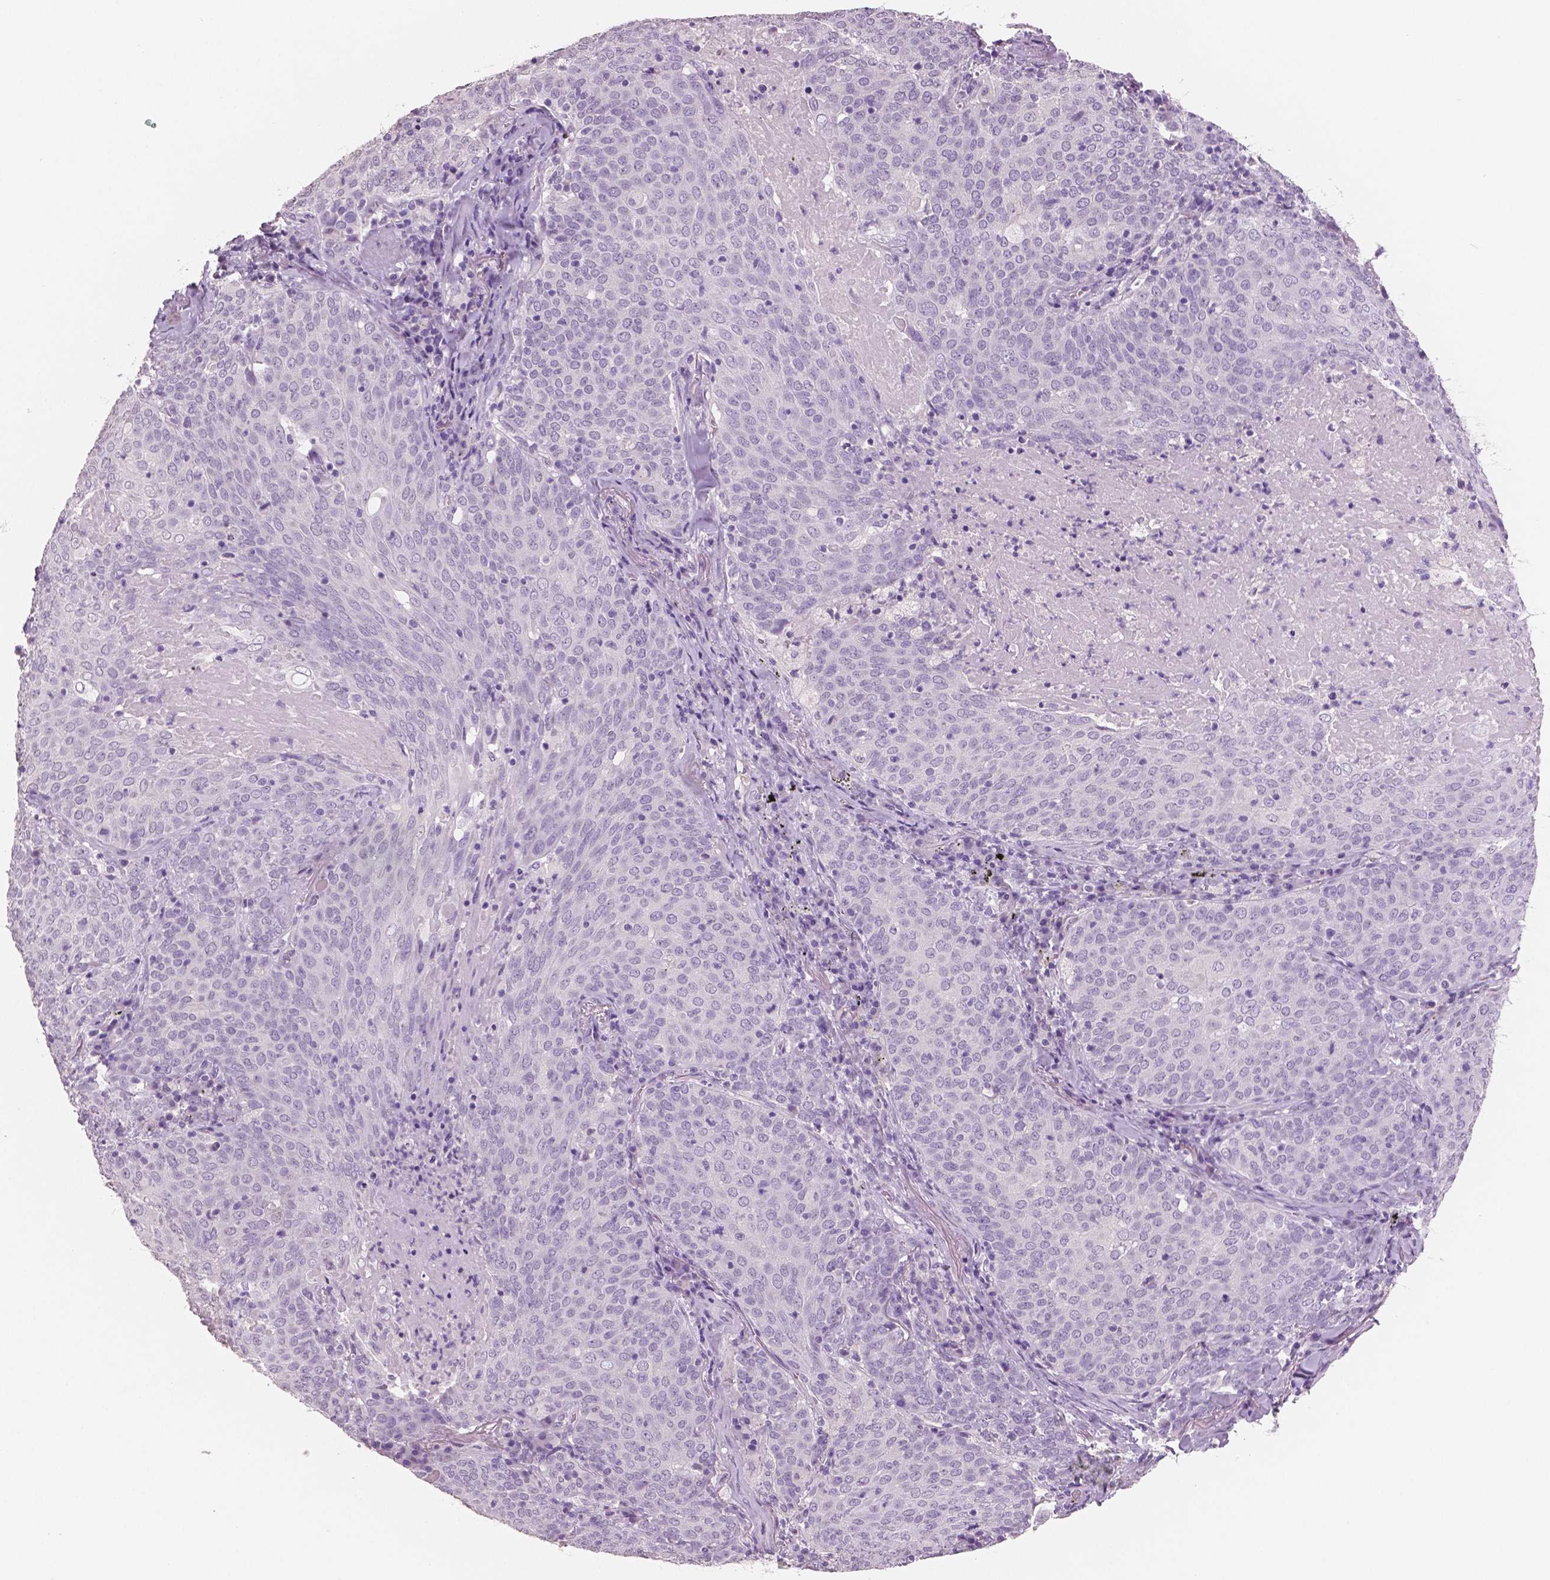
{"staining": {"intensity": "negative", "quantity": "none", "location": "none"}, "tissue": "lung cancer", "cell_type": "Tumor cells", "image_type": "cancer", "snomed": [{"axis": "morphology", "description": "Squamous cell carcinoma, NOS"}, {"axis": "topography", "description": "Lung"}], "caption": "This image is of lung cancer stained with IHC to label a protein in brown with the nuclei are counter-stained blue. There is no positivity in tumor cells. The staining is performed using DAB brown chromogen with nuclei counter-stained in using hematoxylin.", "gene": "NECAB2", "patient": {"sex": "male", "age": 82}}